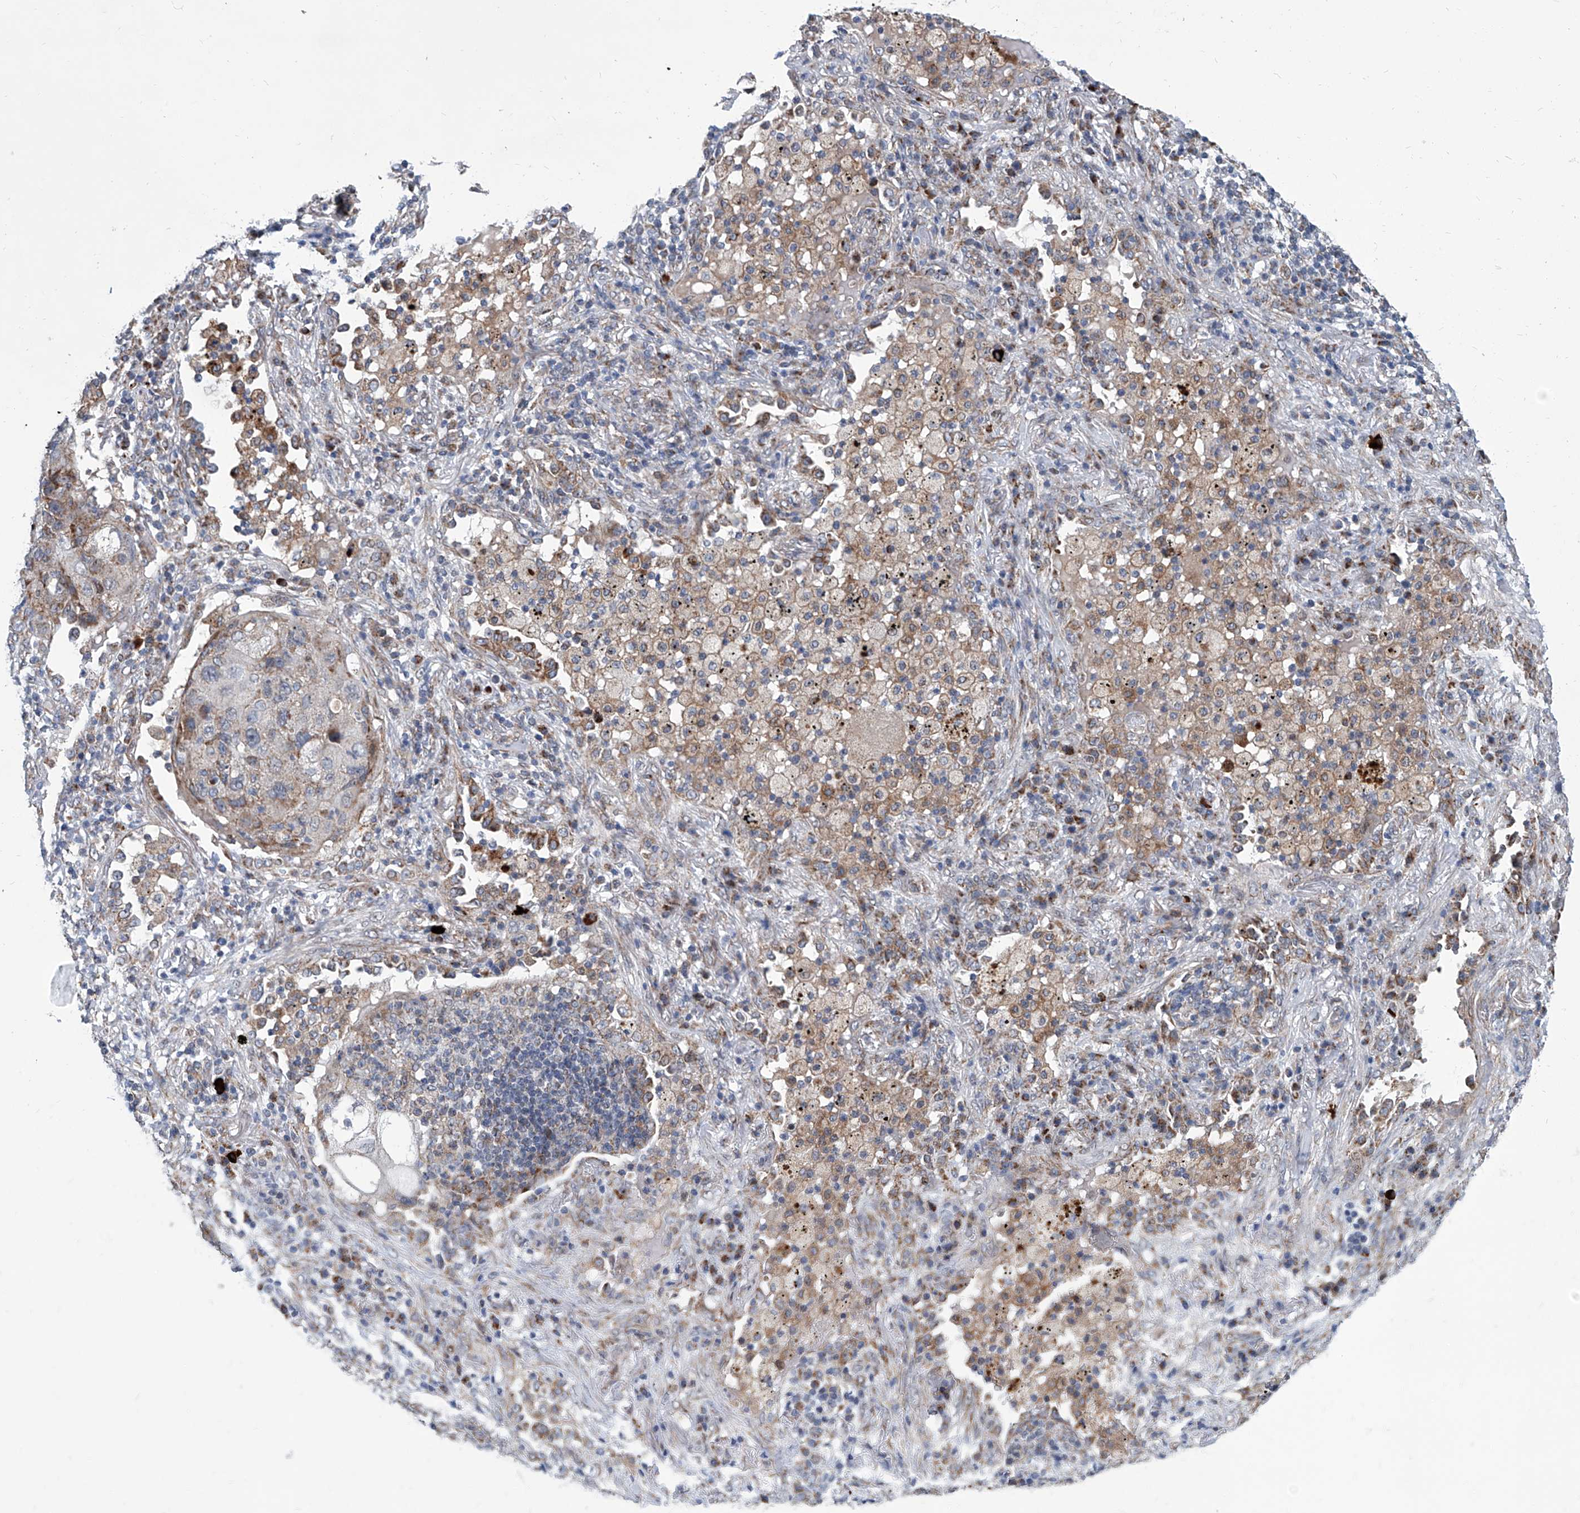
{"staining": {"intensity": "weak", "quantity": "<25%", "location": "cytoplasmic/membranous"}, "tissue": "lung cancer", "cell_type": "Tumor cells", "image_type": "cancer", "snomed": [{"axis": "morphology", "description": "Squamous cell carcinoma, NOS"}, {"axis": "topography", "description": "Lung"}], "caption": "An IHC histopathology image of lung cancer is shown. There is no staining in tumor cells of lung cancer. (DAB immunohistochemistry (IHC) with hematoxylin counter stain).", "gene": "USP48", "patient": {"sex": "female", "age": 63}}